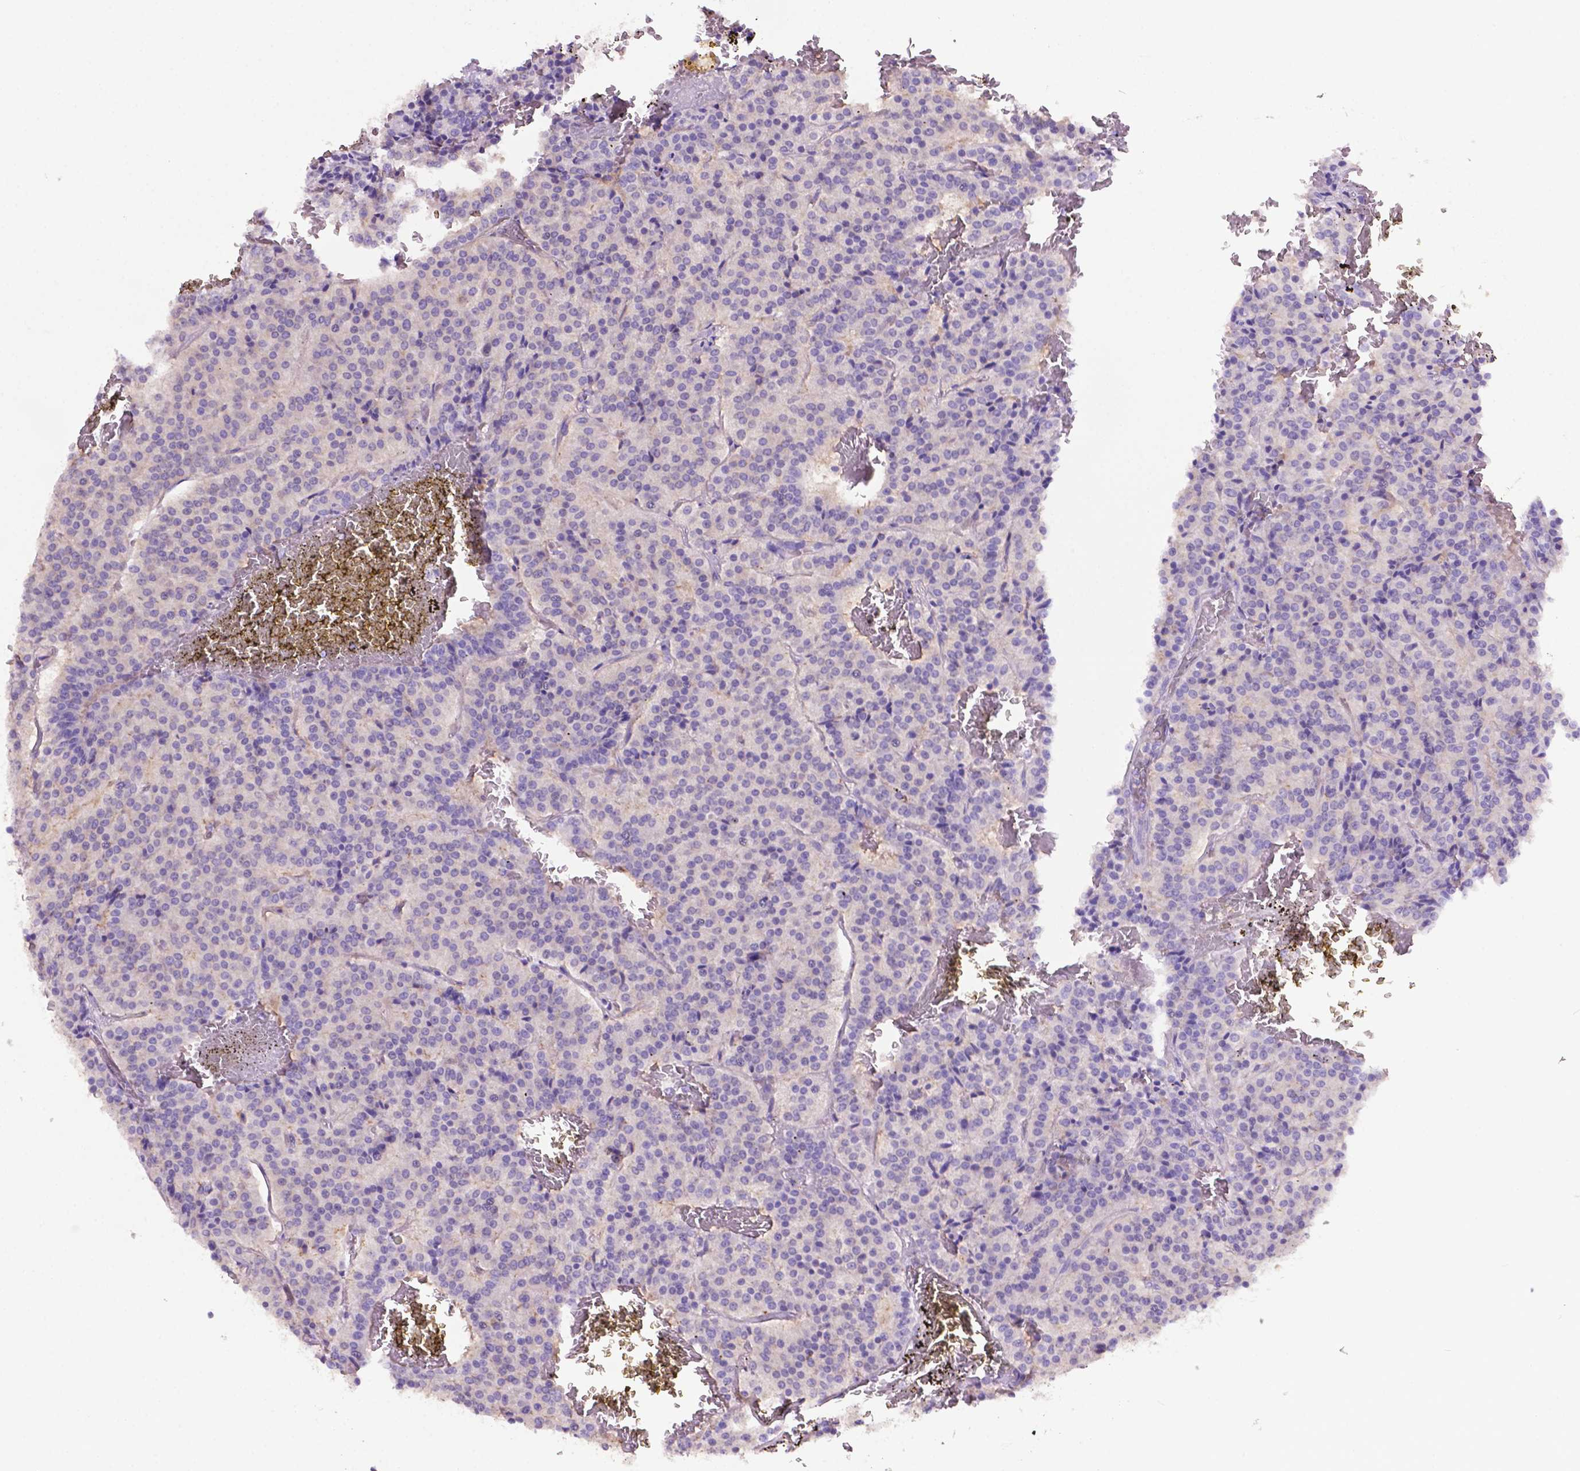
{"staining": {"intensity": "negative", "quantity": "none", "location": "none"}, "tissue": "carcinoid", "cell_type": "Tumor cells", "image_type": "cancer", "snomed": [{"axis": "morphology", "description": "Carcinoid, malignant, NOS"}, {"axis": "topography", "description": "Lung"}], "caption": "This is an IHC histopathology image of carcinoid. There is no positivity in tumor cells.", "gene": "PRPS2", "patient": {"sex": "male", "age": 70}}